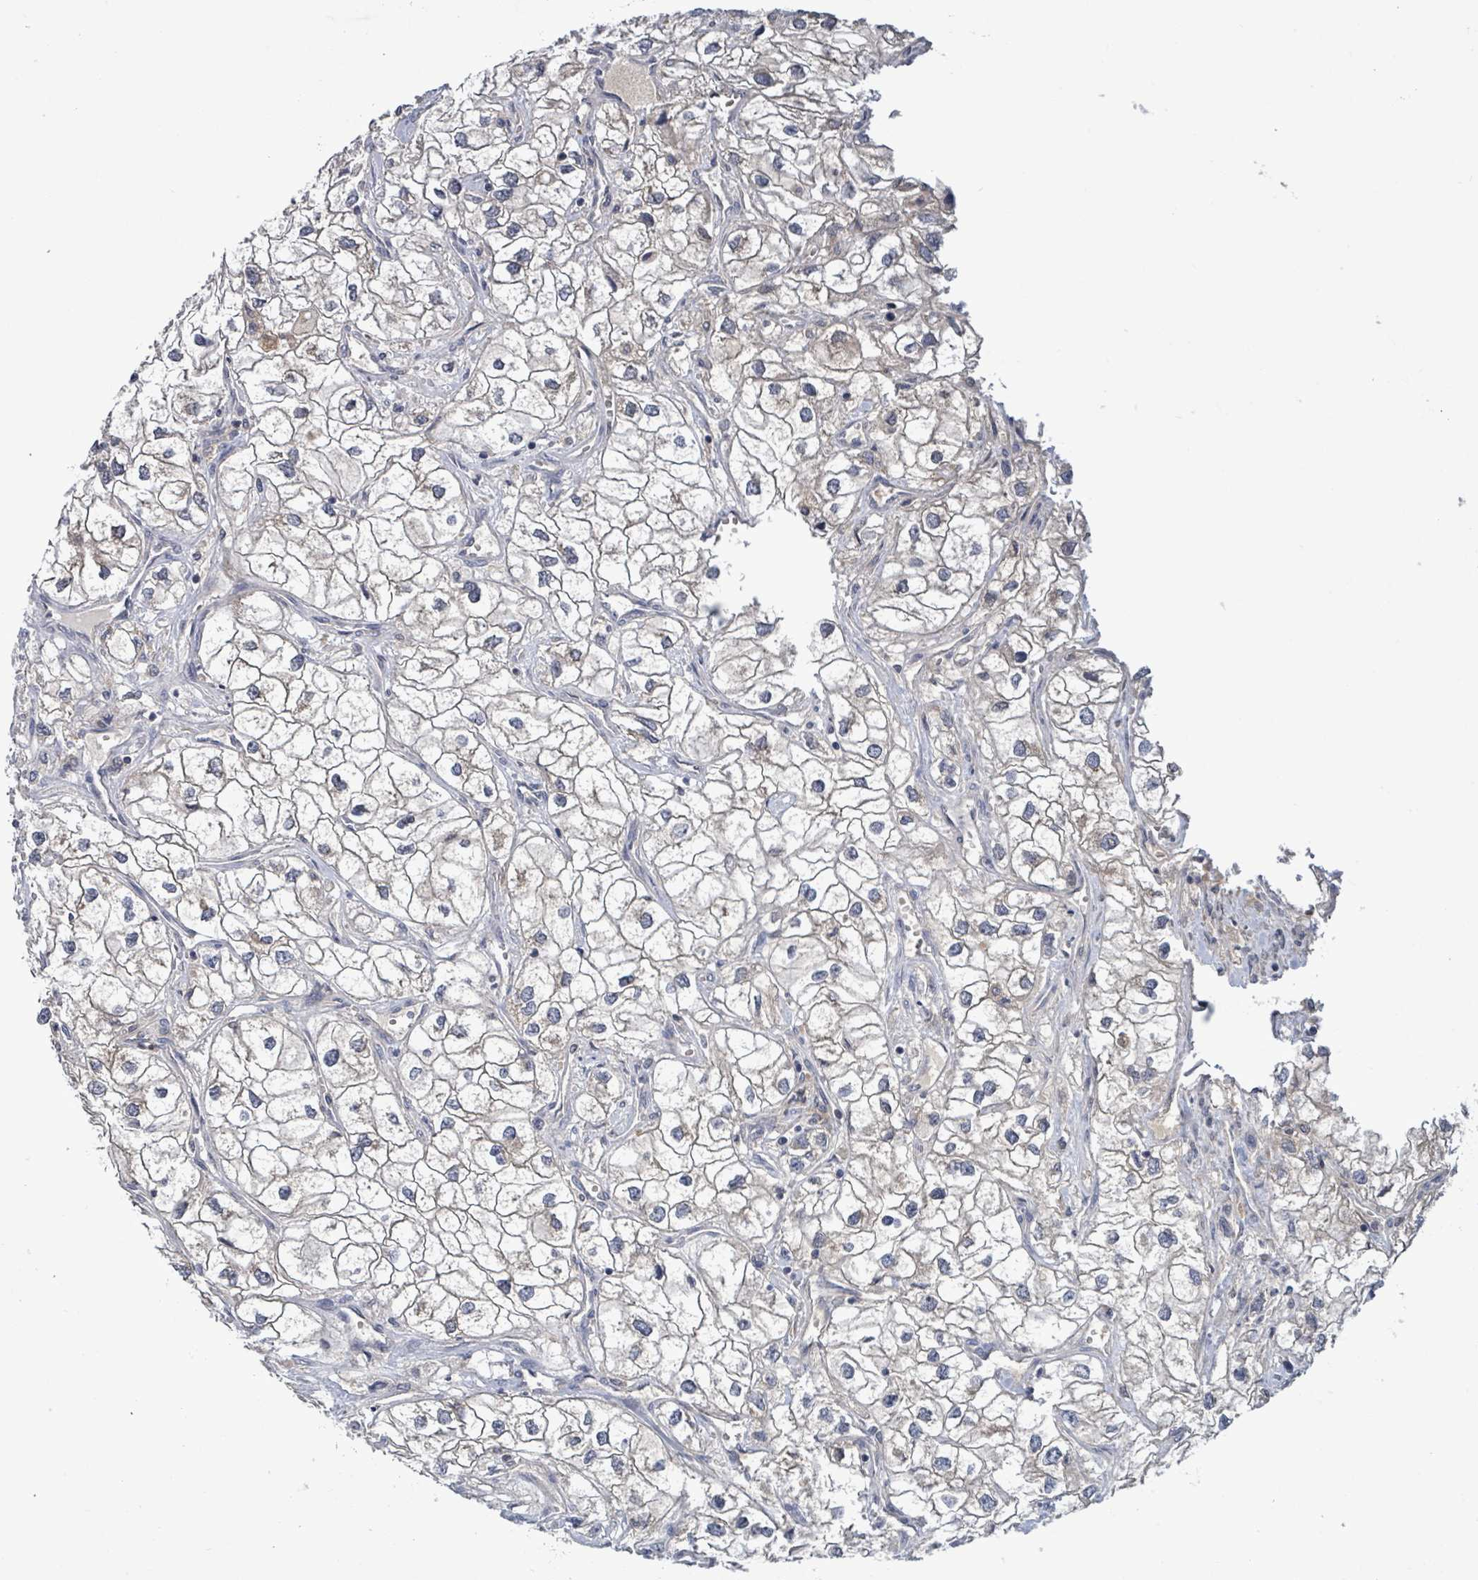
{"staining": {"intensity": "weak", "quantity": "25%-75%", "location": "cytoplasmic/membranous"}, "tissue": "renal cancer", "cell_type": "Tumor cells", "image_type": "cancer", "snomed": [{"axis": "morphology", "description": "Adenocarcinoma, NOS"}, {"axis": "topography", "description": "Kidney"}], "caption": "Renal adenocarcinoma tissue displays weak cytoplasmic/membranous staining in approximately 25%-75% of tumor cells (DAB (3,3'-diaminobenzidine) IHC, brown staining for protein, blue staining for nuclei).", "gene": "SERPINE3", "patient": {"sex": "male", "age": 59}}